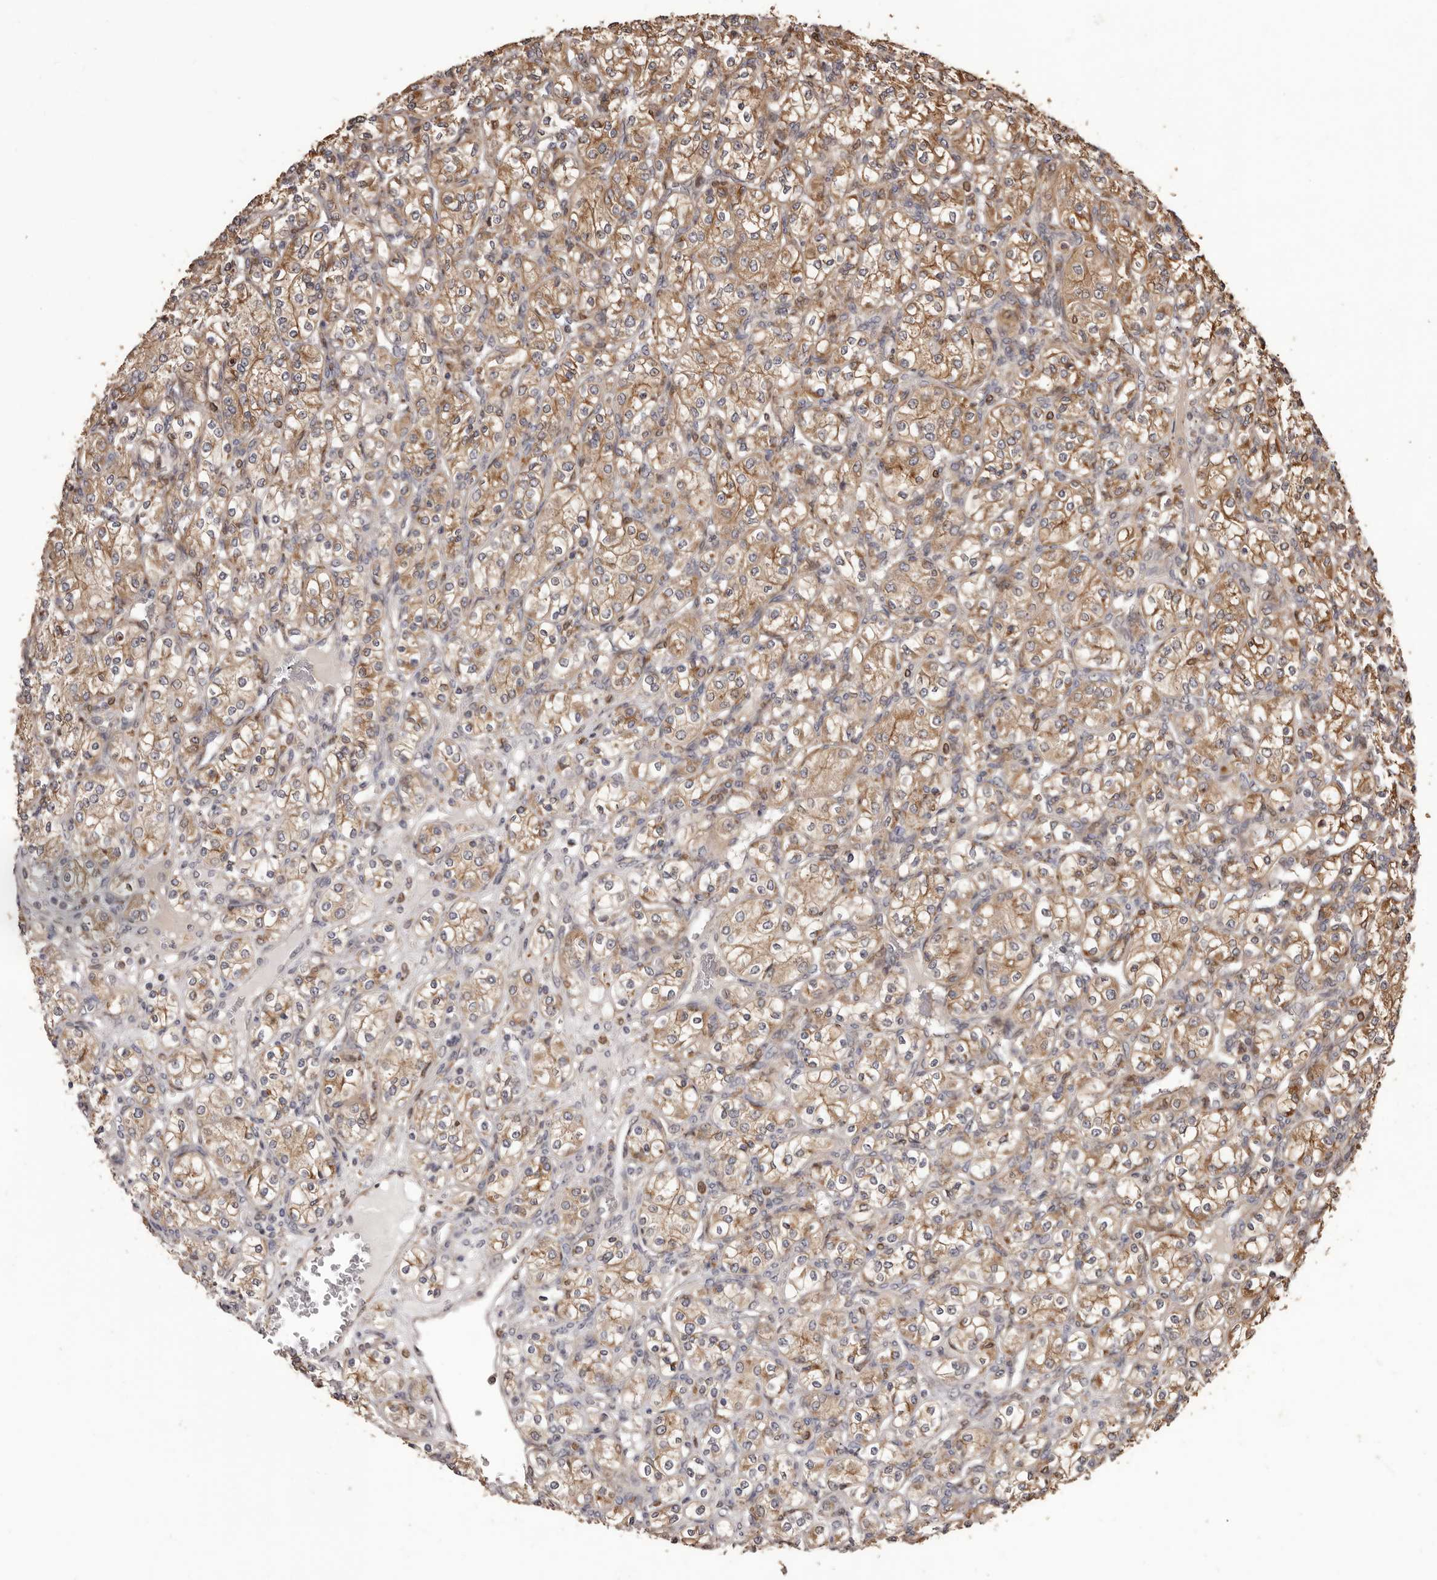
{"staining": {"intensity": "moderate", "quantity": ">75%", "location": "cytoplasmic/membranous"}, "tissue": "renal cancer", "cell_type": "Tumor cells", "image_type": "cancer", "snomed": [{"axis": "morphology", "description": "Adenocarcinoma, NOS"}, {"axis": "topography", "description": "Kidney"}], "caption": "This histopathology image exhibits IHC staining of renal cancer, with medium moderate cytoplasmic/membranous staining in about >75% of tumor cells.", "gene": "ZCCHC7", "patient": {"sex": "male", "age": 77}}